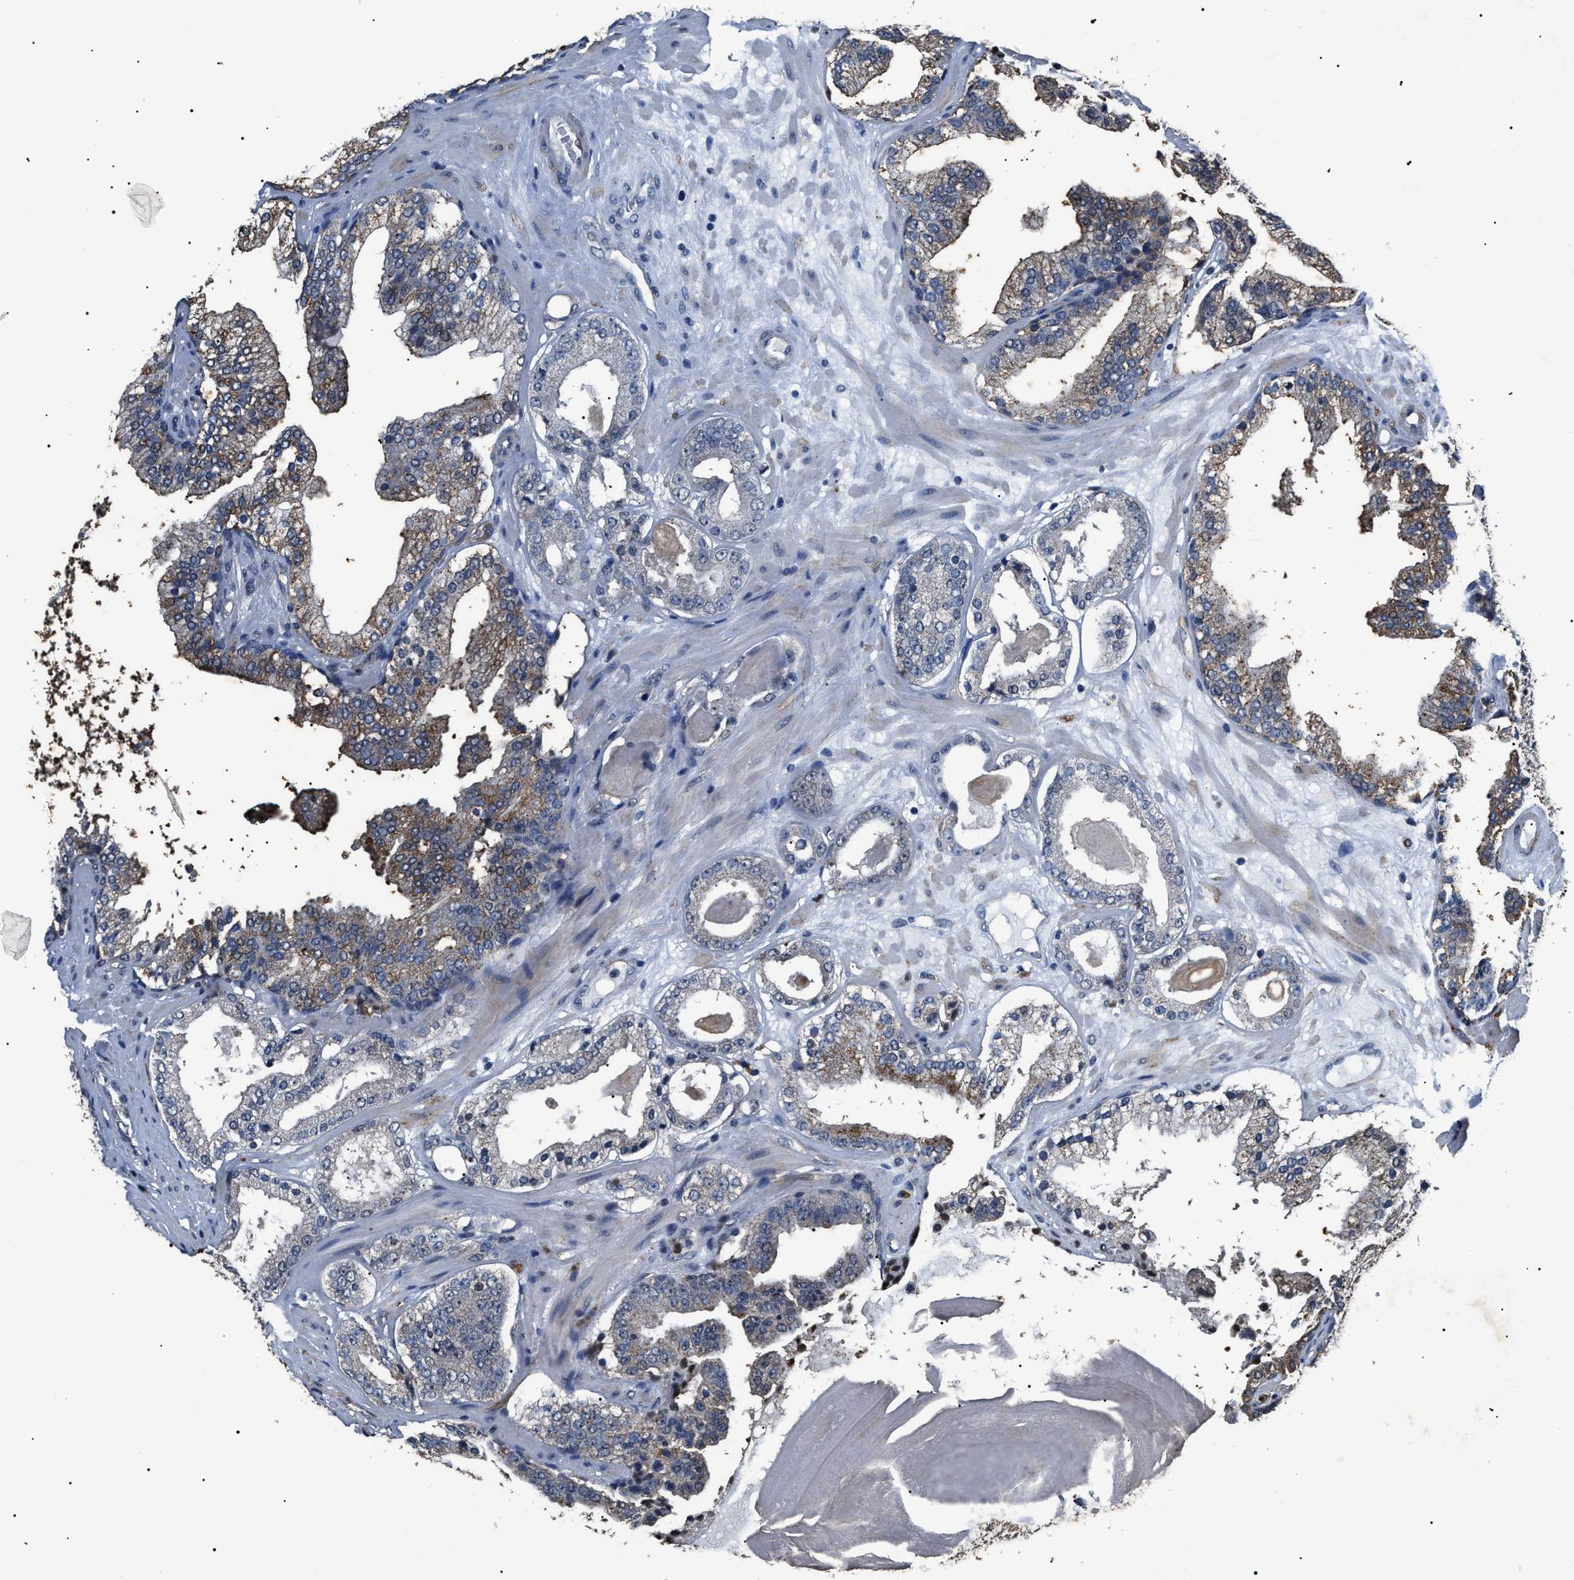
{"staining": {"intensity": "weak", "quantity": "25%-75%", "location": "cytoplasmic/membranous"}, "tissue": "prostate cancer", "cell_type": "Tumor cells", "image_type": "cancer", "snomed": [{"axis": "morphology", "description": "Adenocarcinoma, High grade"}, {"axis": "topography", "description": "Prostate"}], "caption": "Protein expression analysis of prostate adenocarcinoma (high-grade) exhibits weak cytoplasmic/membranous staining in about 25%-75% of tumor cells.", "gene": "ANP32E", "patient": {"sex": "male", "age": 68}}